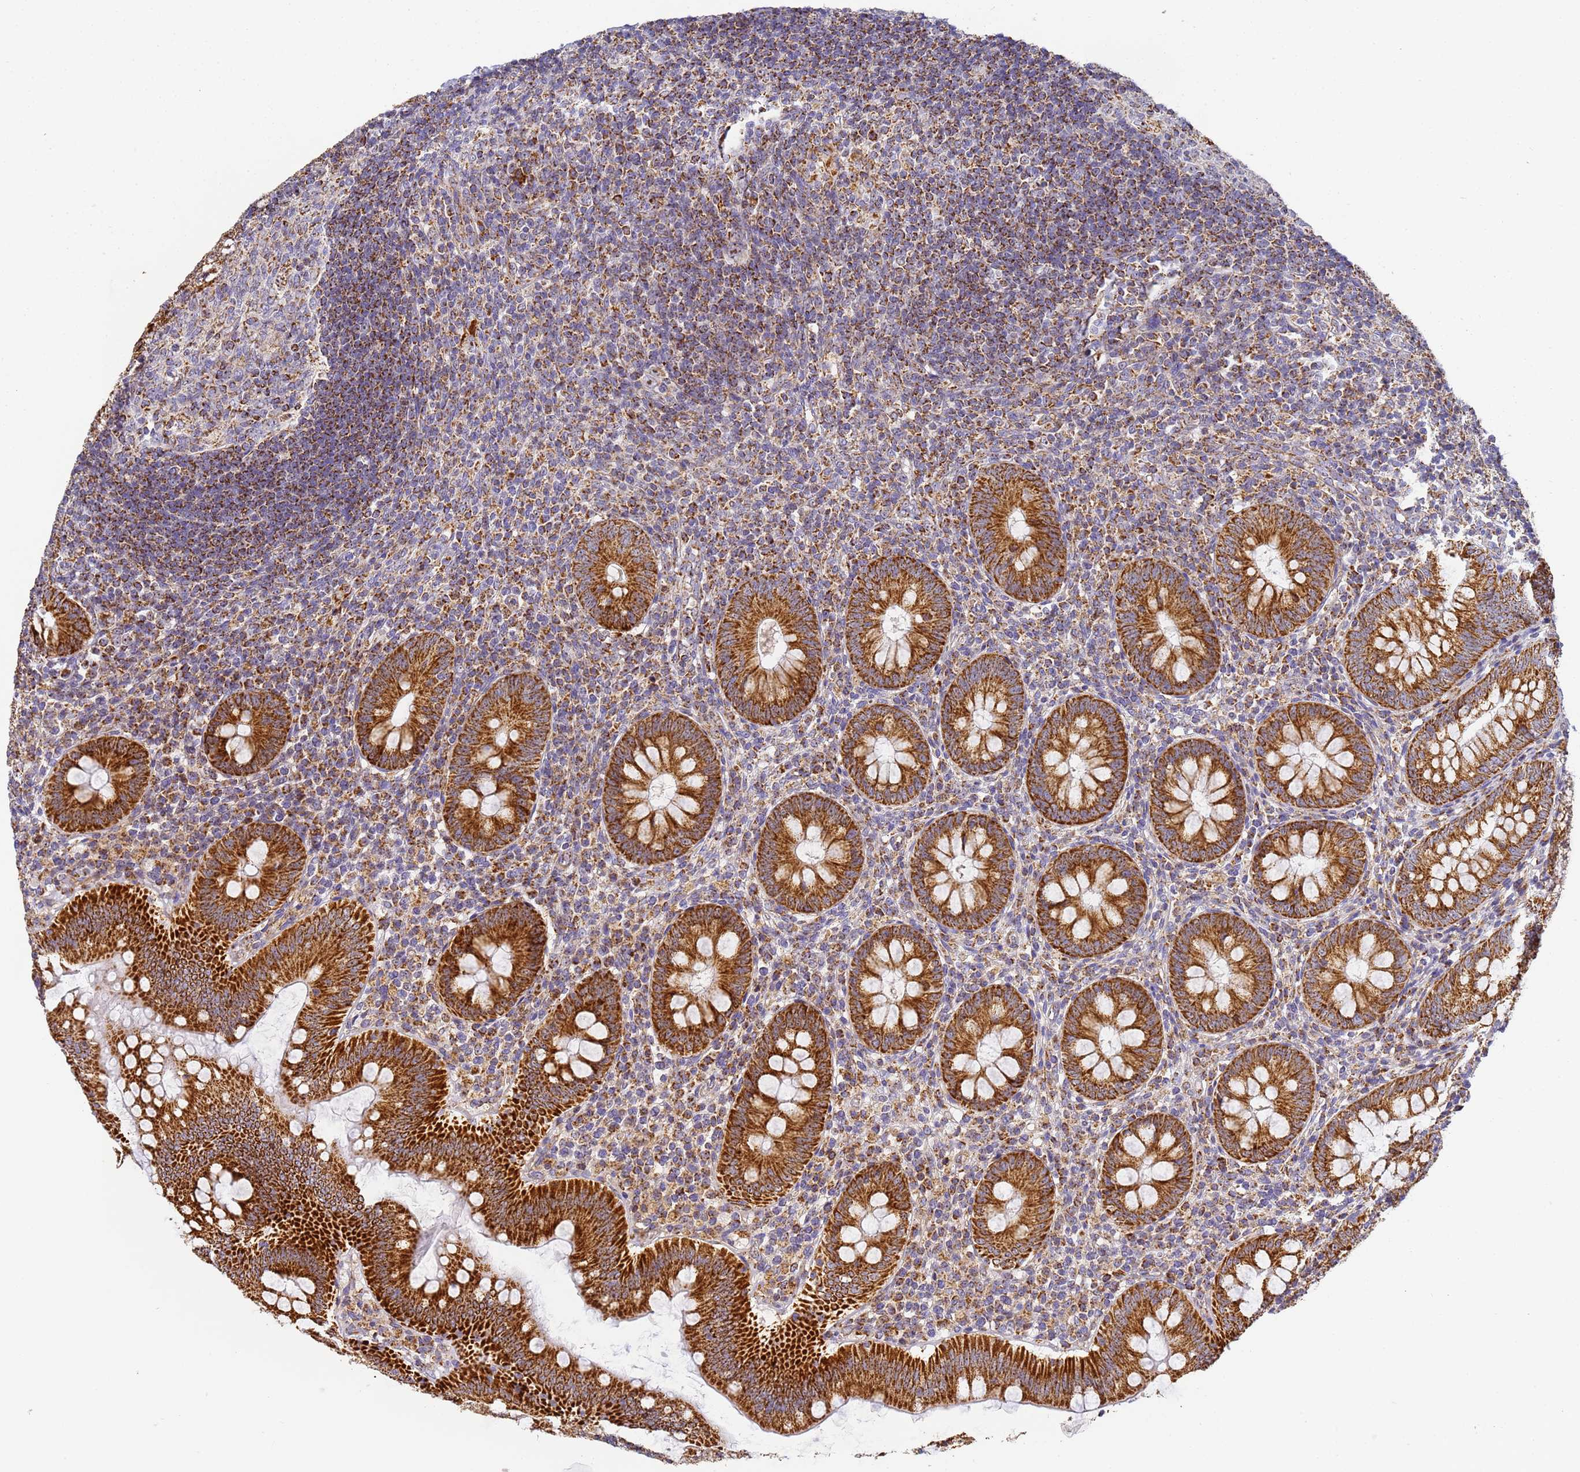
{"staining": {"intensity": "strong", "quantity": ">75%", "location": "cytoplasmic/membranous"}, "tissue": "appendix", "cell_type": "Glandular cells", "image_type": "normal", "snomed": [{"axis": "morphology", "description": "Normal tissue, NOS"}, {"axis": "topography", "description": "Appendix"}], "caption": "IHC micrograph of unremarkable human appendix stained for a protein (brown), which shows high levels of strong cytoplasmic/membranous expression in about >75% of glandular cells.", "gene": "FRG2B", "patient": {"sex": "male", "age": 14}}